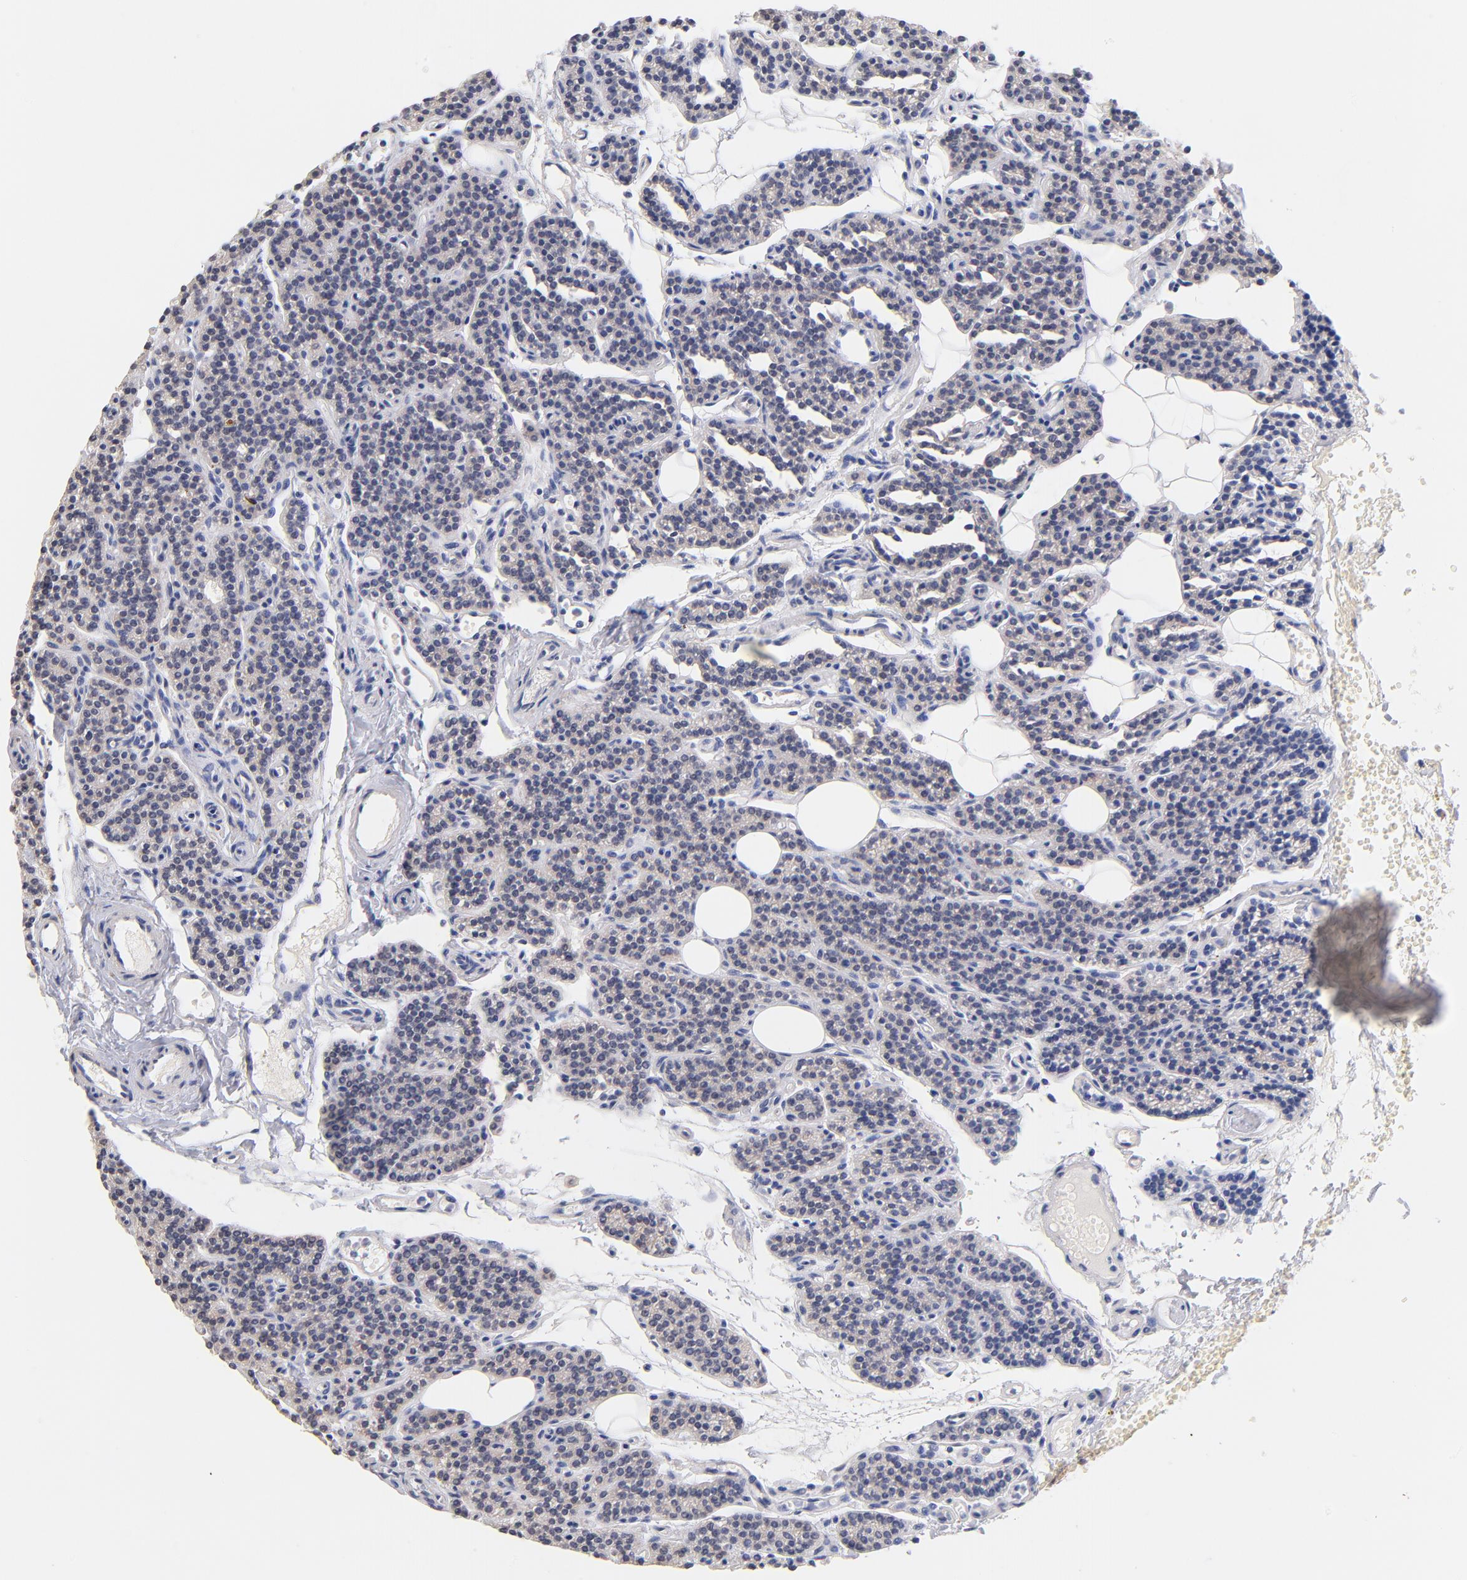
{"staining": {"intensity": "negative", "quantity": "none", "location": "none"}, "tissue": "parathyroid gland", "cell_type": "Glandular cells", "image_type": "normal", "snomed": [{"axis": "morphology", "description": "Normal tissue, NOS"}, {"axis": "topography", "description": "Parathyroid gland"}], "caption": "Immunohistochemistry (IHC) histopathology image of unremarkable human parathyroid gland stained for a protein (brown), which exhibits no expression in glandular cells.", "gene": "RIBC2", "patient": {"sex": "male", "age": 25}}